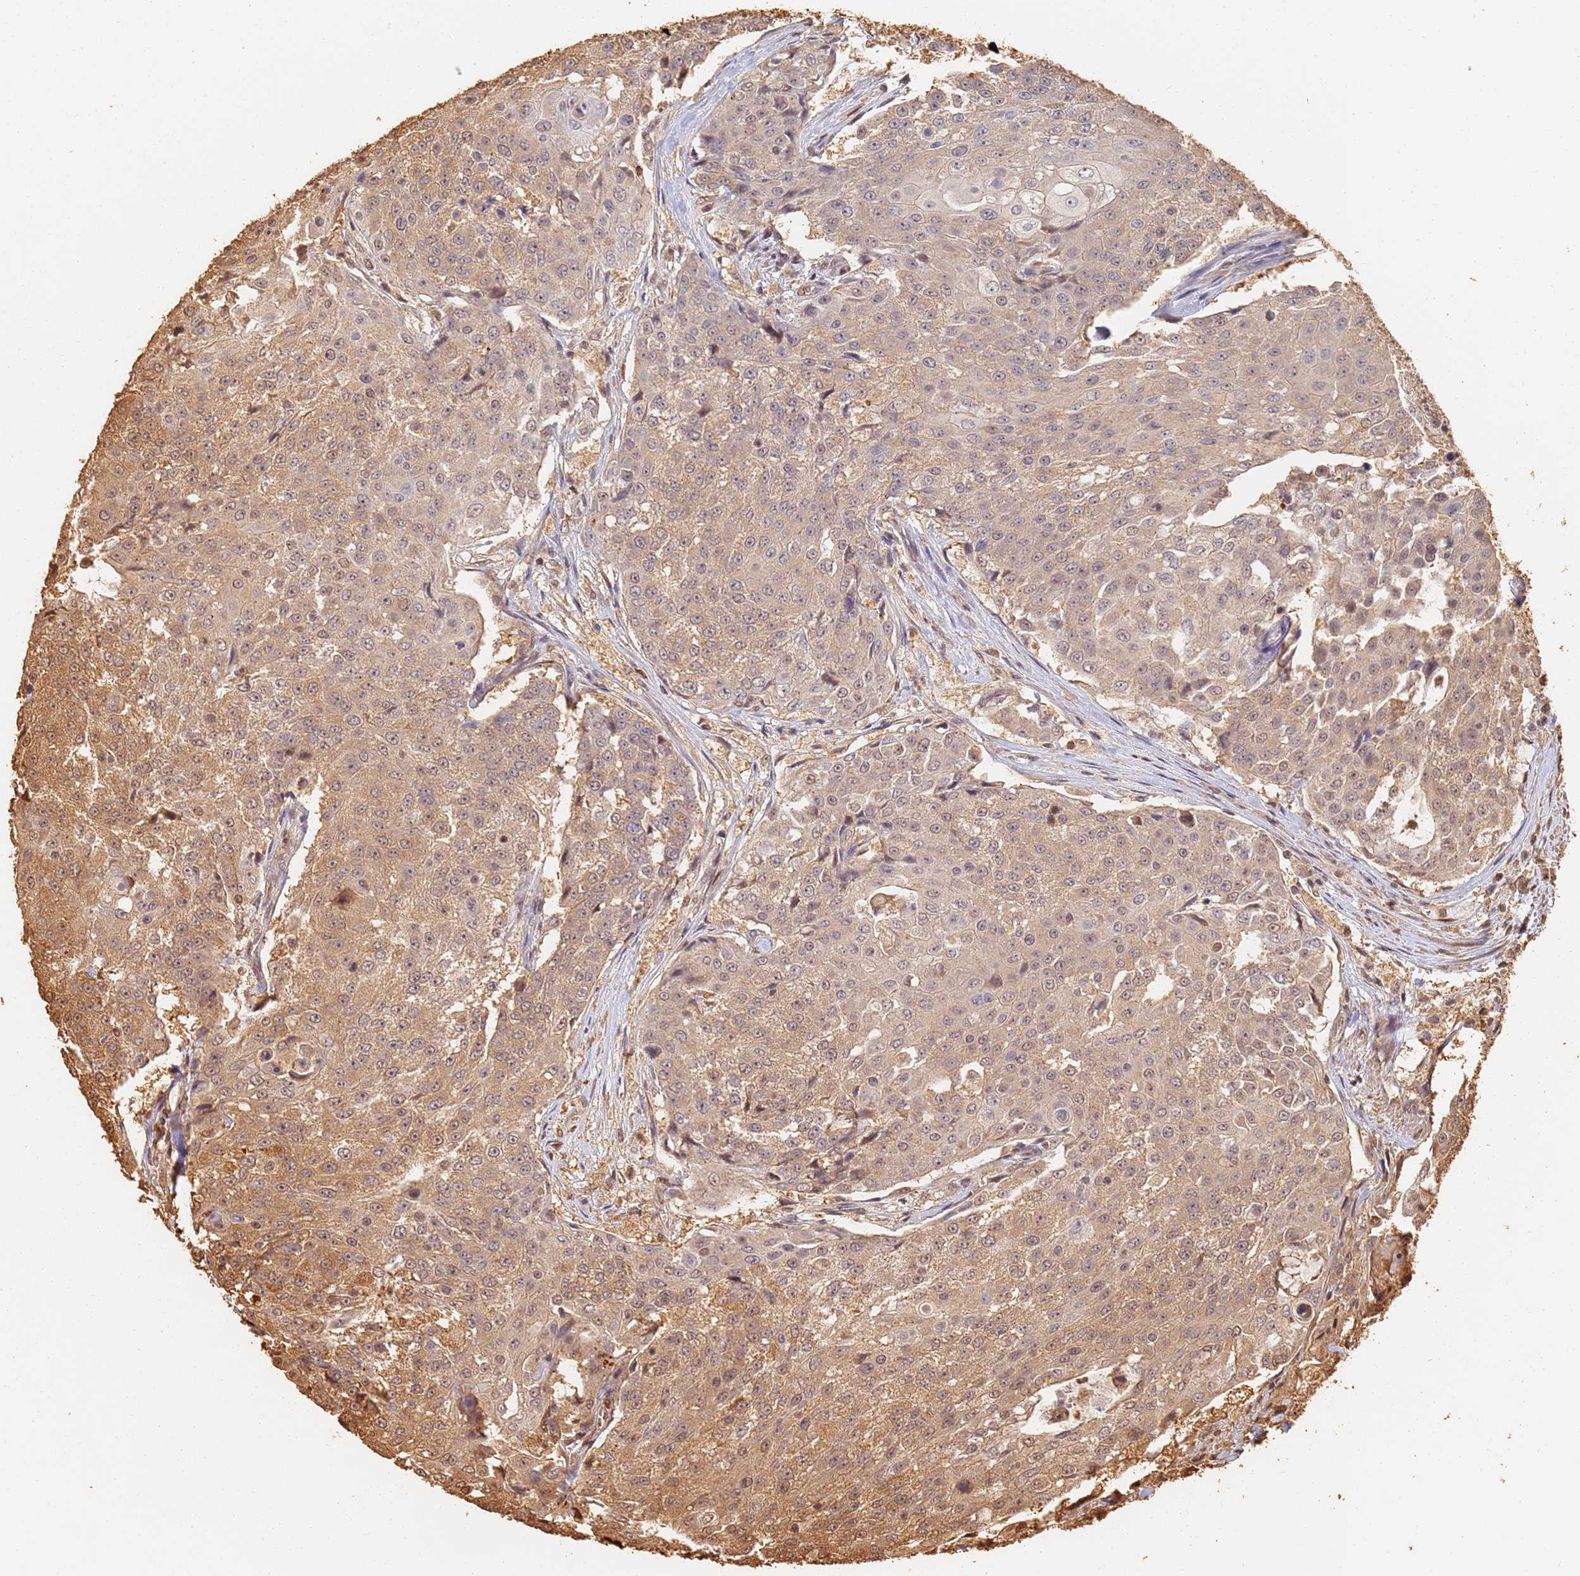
{"staining": {"intensity": "moderate", "quantity": ">75%", "location": "cytoplasmic/membranous,nuclear"}, "tissue": "urothelial cancer", "cell_type": "Tumor cells", "image_type": "cancer", "snomed": [{"axis": "morphology", "description": "Urothelial carcinoma, High grade"}, {"axis": "topography", "description": "Urinary bladder"}], "caption": "A brown stain shows moderate cytoplasmic/membranous and nuclear positivity of a protein in high-grade urothelial carcinoma tumor cells. Using DAB (brown) and hematoxylin (blue) stains, captured at high magnification using brightfield microscopy.", "gene": "JAK2", "patient": {"sex": "female", "age": 63}}